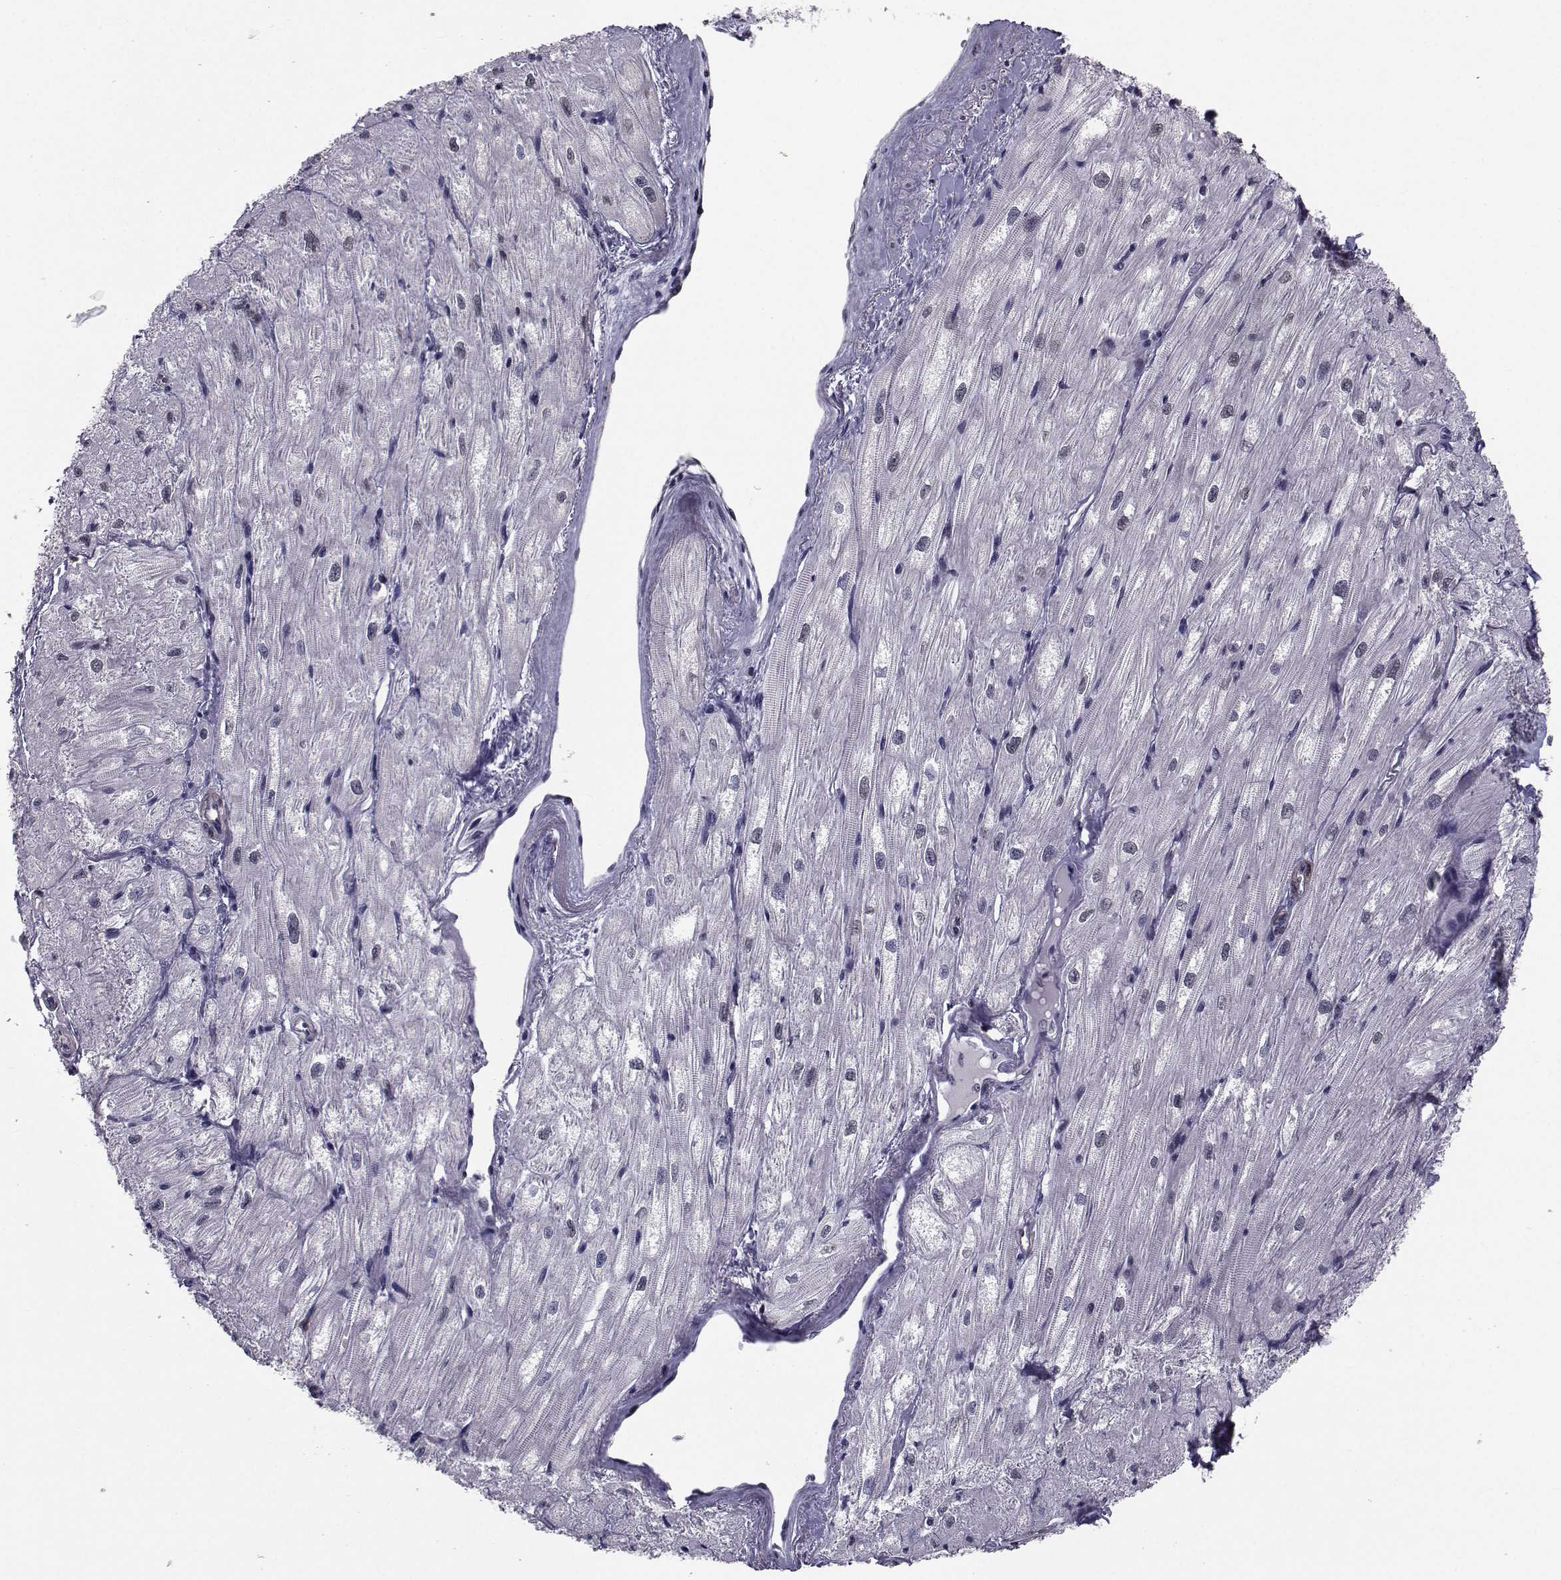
{"staining": {"intensity": "negative", "quantity": "none", "location": "none"}, "tissue": "heart muscle", "cell_type": "Cardiomyocytes", "image_type": "normal", "snomed": [{"axis": "morphology", "description": "Normal tissue, NOS"}, {"axis": "topography", "description": "Heart"}], "caption": "IHC micrograph of unremarkable human heart muscle stained for a protein (brown), which demonstrates no expression in cardiomyocytes.", "gene": "PCP4L1", "patient": {"sex": "male", "age": 57}}